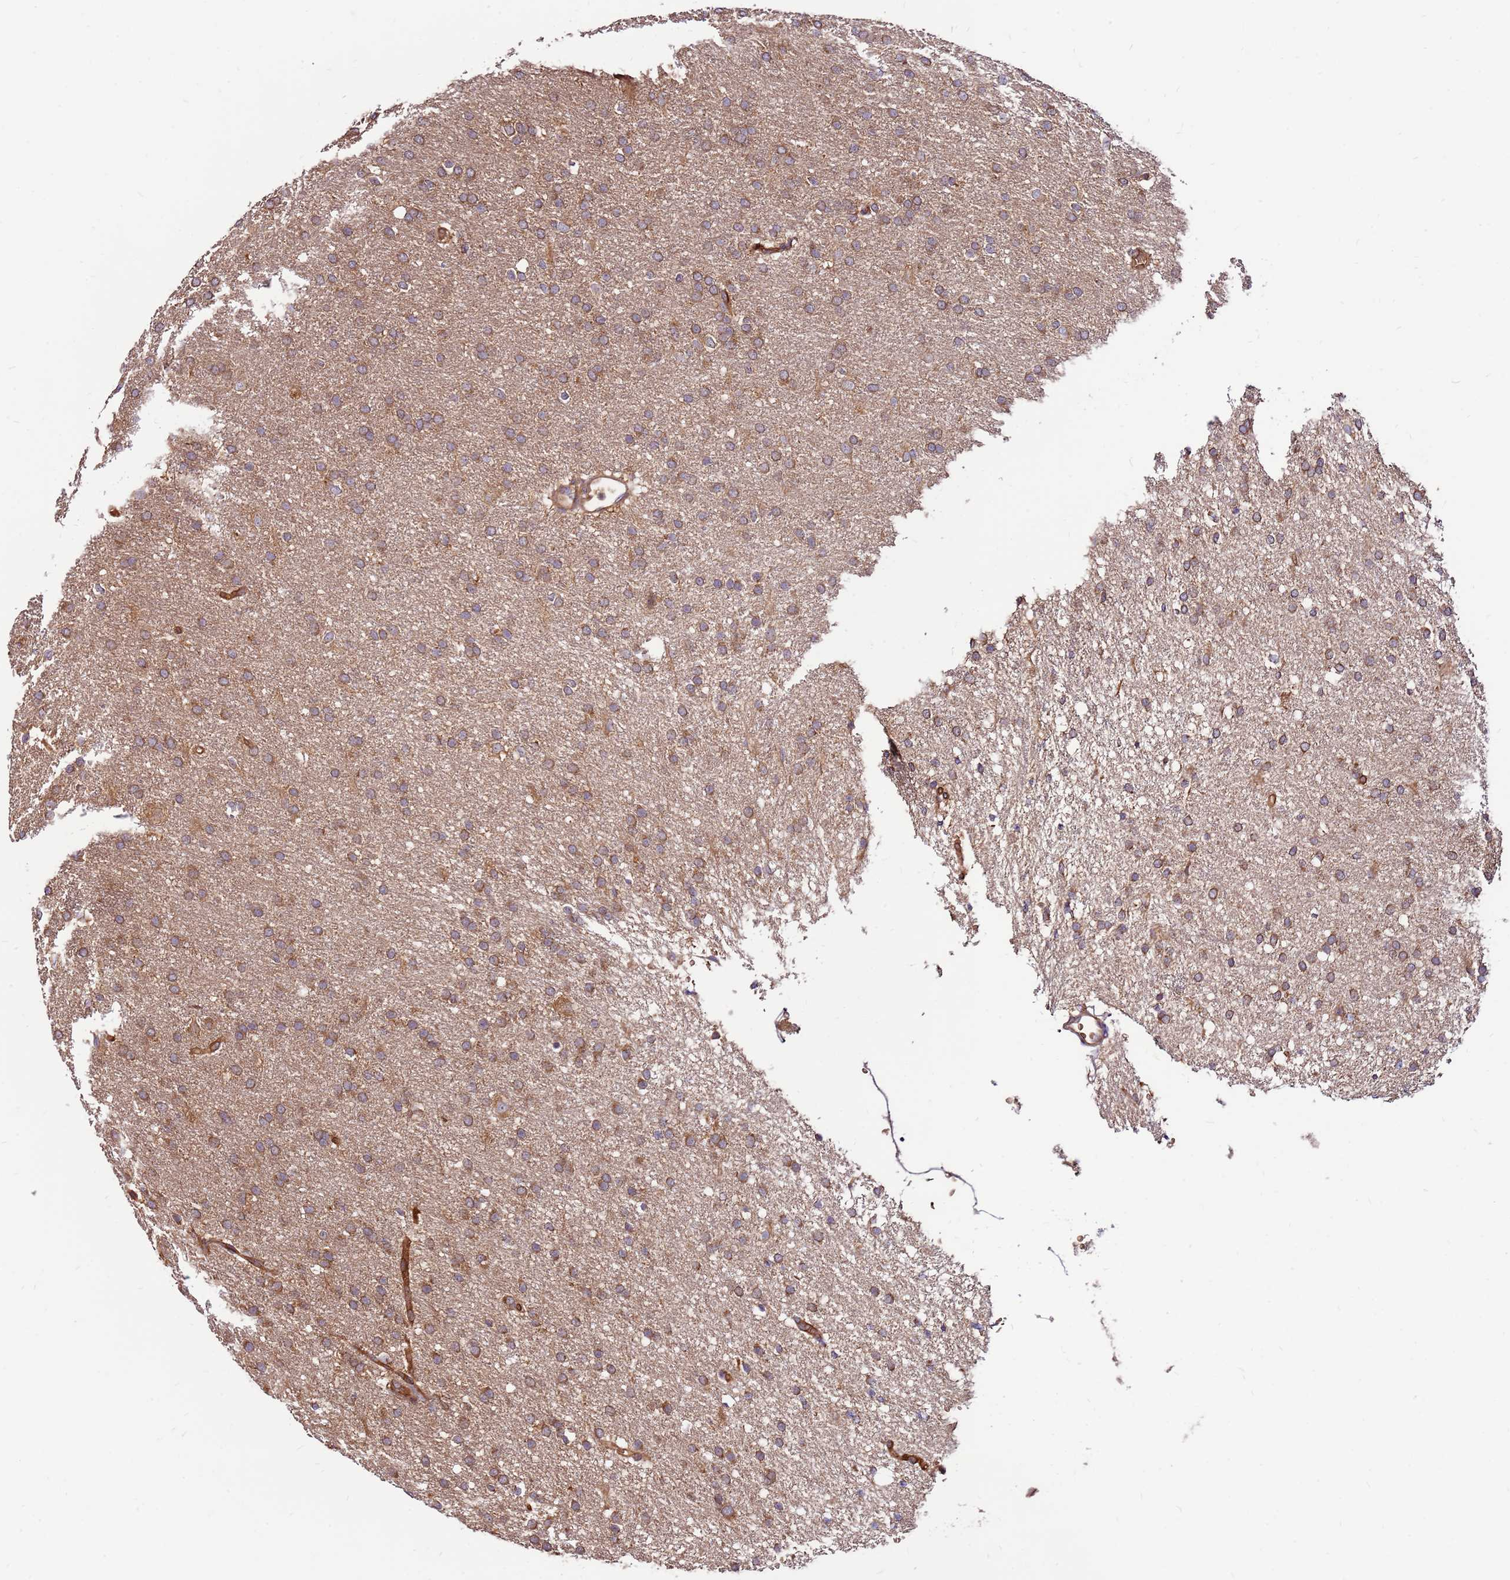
{"staining": {"intensity": "moderate", "quantity": ">75%", "location": "cytoplasmic/membranous"}, "tissue": "glioma", "cell_type": "Tumor cells", "image_type": "cancer", "snomed": [{"axis": "morphology", "description": "Glioma, malignant, High grade"}, {"axis": "topography", "description": "Brain"}], "caption": "The photomicrograph exhibits immunohistochemical staining of glioma. There is moderate cytoplasmic/membranous positivity is identified in about >75% of tumor cells.", "gene": "SLC44A5", "patient": {"sex": "male", "age": 72}}